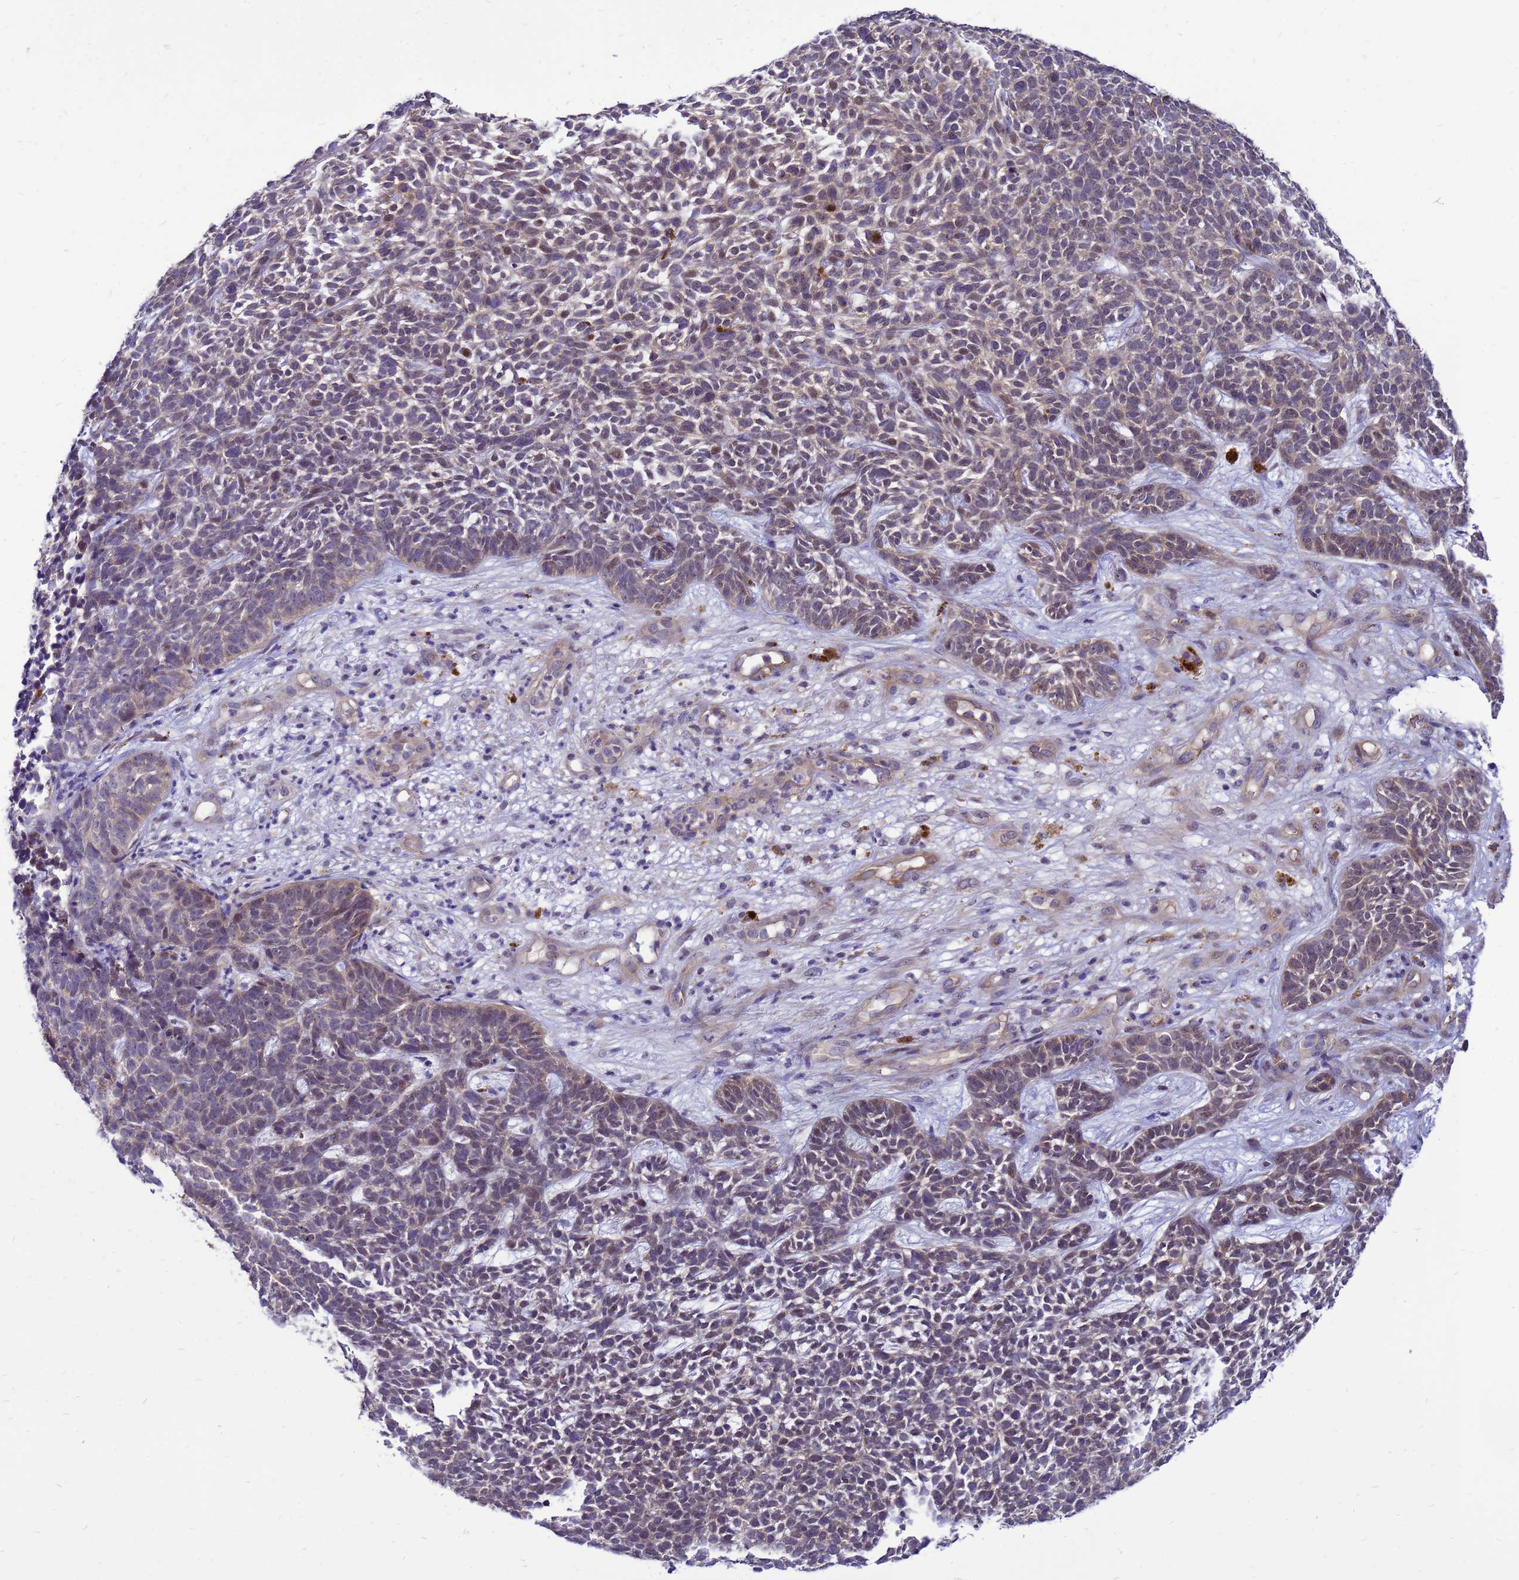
{"staining": {"intensity": "weak", "quantity": "25%-75%", "location": "cytoplasmic/membranous"}, "tissue": "skin cancer", "cell_type": "Tumor cells", "image_type": "cancer", "snomed": [{"axis": "morphology", "description": "Basal cell carcinoma"}, {"axis": "topography", "description": "Skin"}], "caption": "Skin cancer was stained to show a protein in brown. There is low levels of weak cytoplasmic/membranous positivity in about 25%-75% of tumor cells.", "gene": "ENOPH1", "patient": {"sex": "female", "age": 84}}